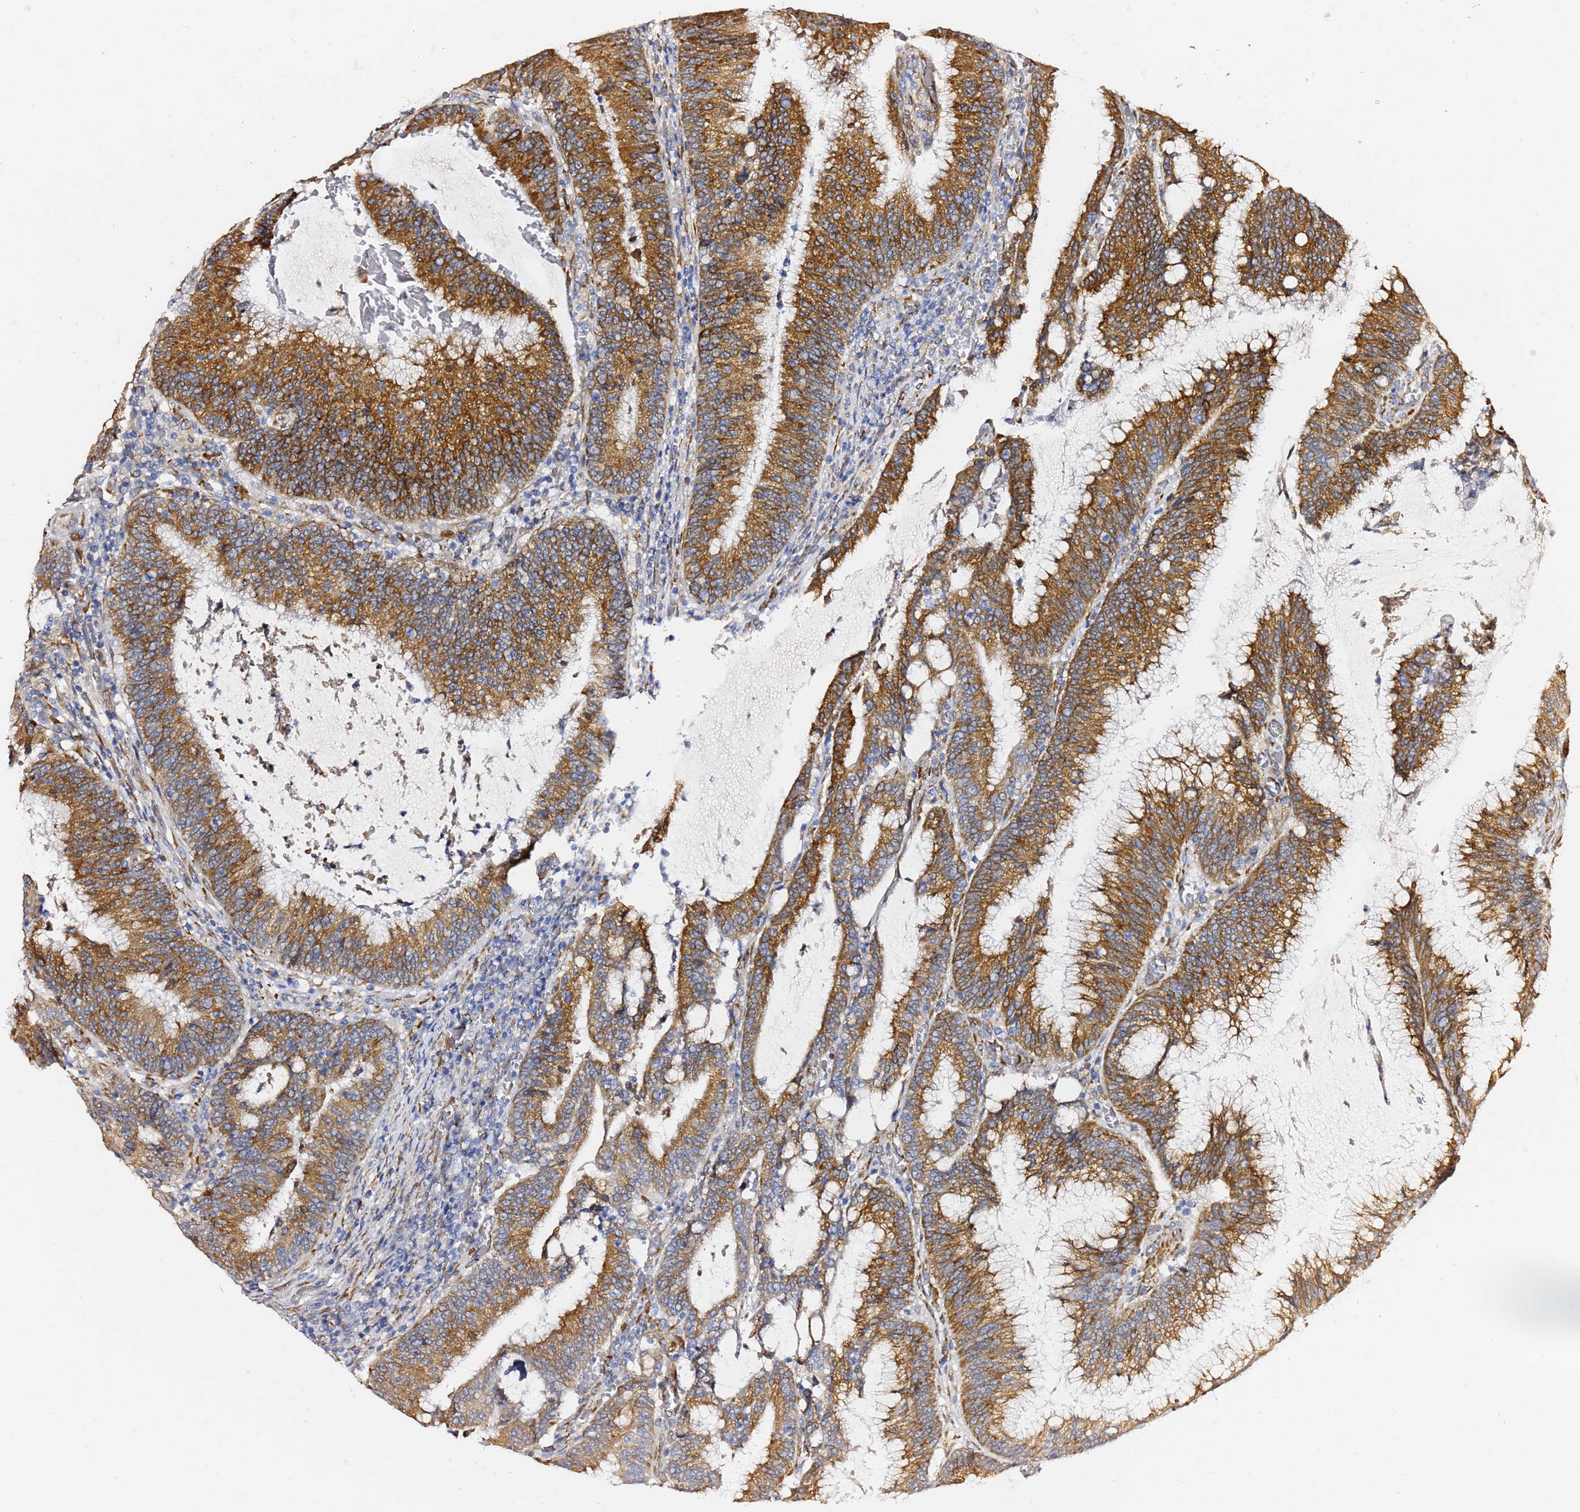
{"staining": {"intensity": "strong", "quantity": ">75%", "location": "cytoplasmic/membranous"}, "tissue": "colorectal cancer", "cell_type": "Tumor cells", "image_type": "cancer", "snomed": [{"axis": "morphology", "description": "Adenocarcinoma, NOS"}, {"axis": "topography", "description": "Rectum"}], "caption": "There is high levels of strong cytoplasmic/membranous expression in tumor cells of colorectal cancer, as demonstrated by immunohistochemical staining (brown color).", "gene": "GDAP2", "patient": {"sex": "female", "age": 77}}